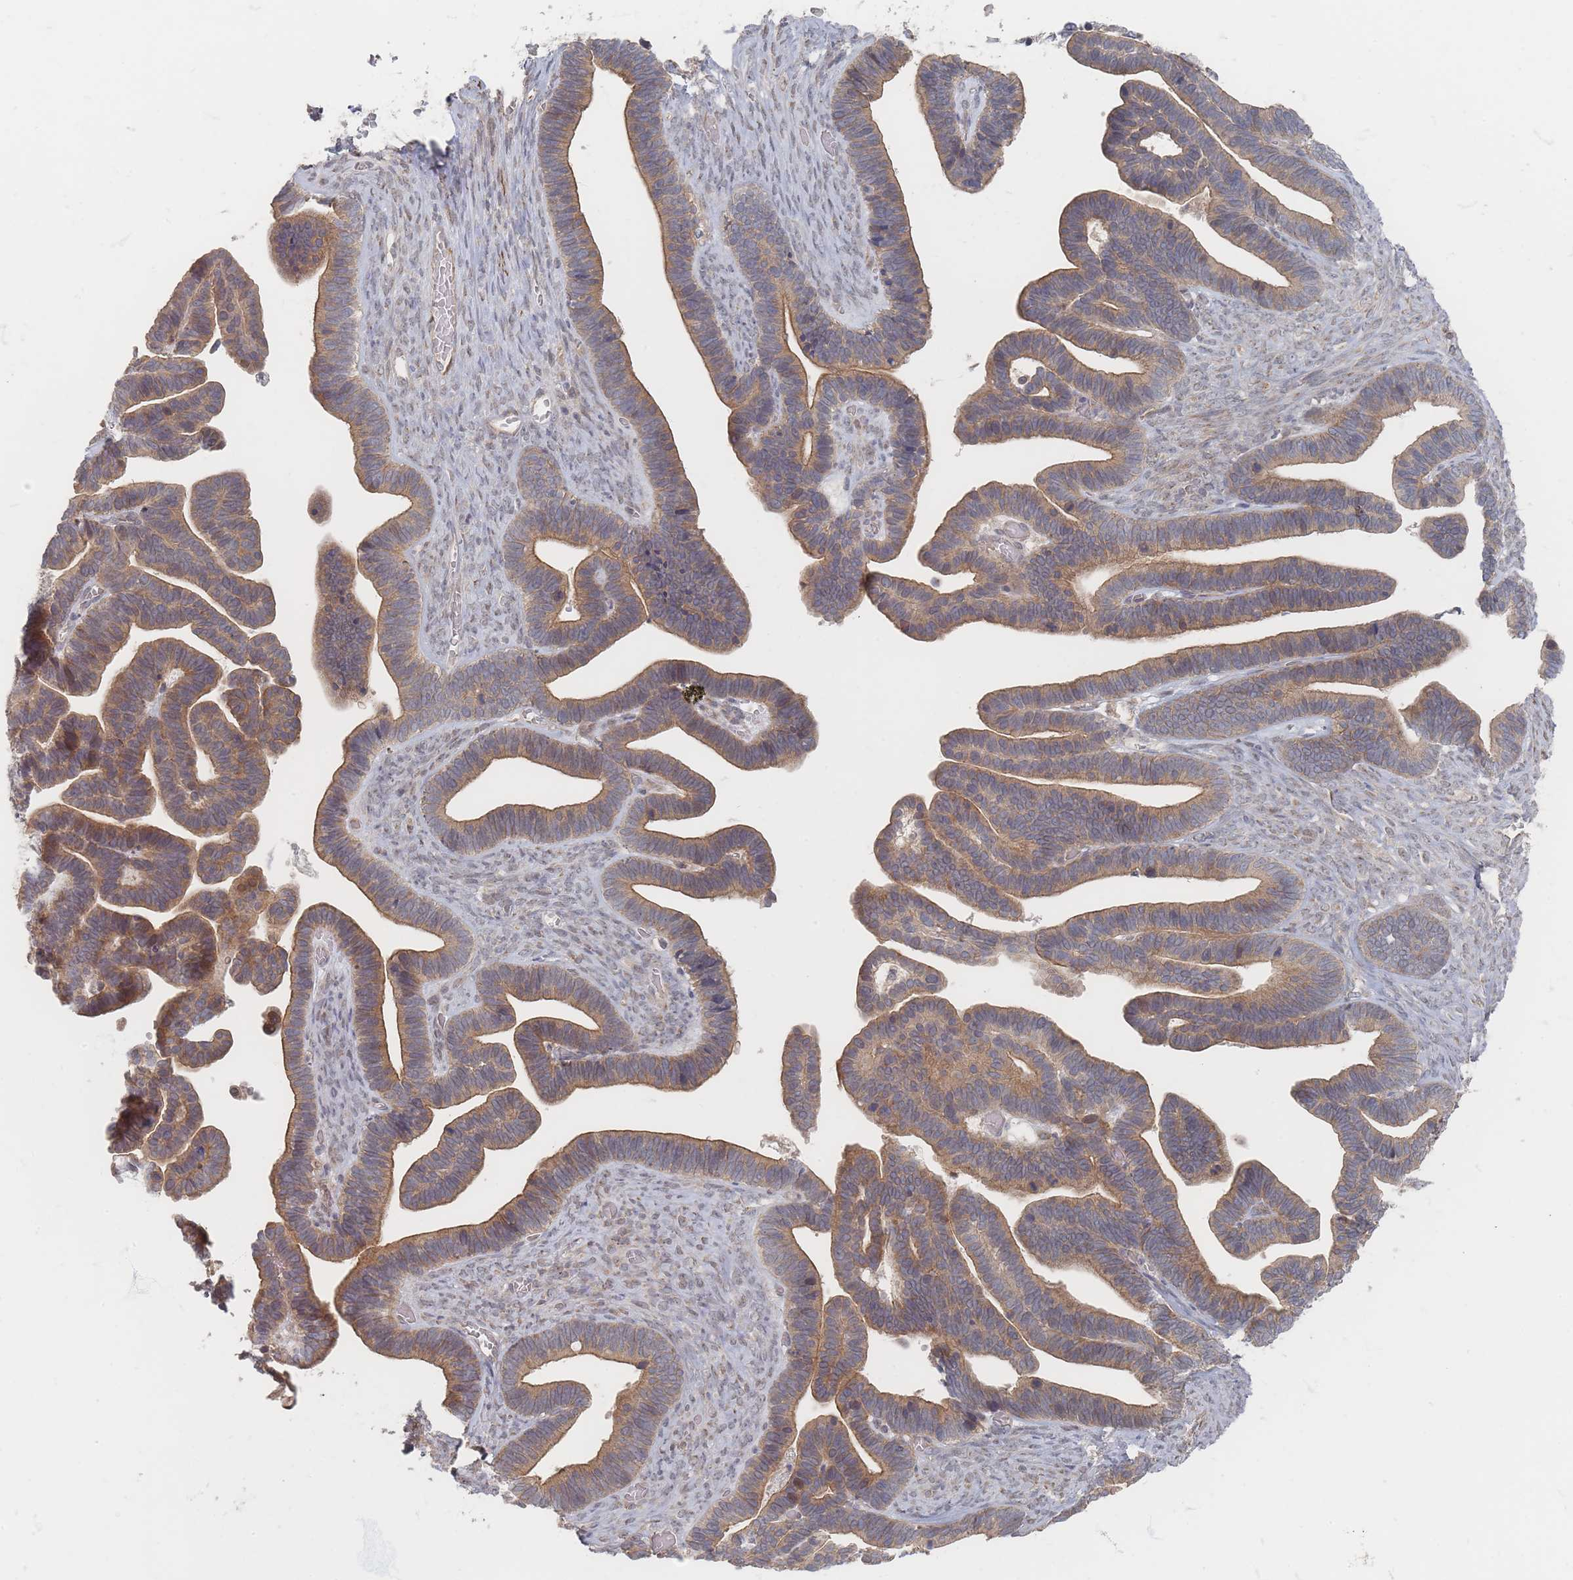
{"staining": {"intensity": "moderate", "quantity": ">75%", "location": "cytoplasmic/membranous"}, "tissue": "ovarian cancer", "cell_type": "Tumor cells", "image_type": "cancer", "snomed": [{"axis": "morphology", "description": "Cystadenocarcinoma, serous, NOS"}, {"axis": "topography", "description": "Ovary"}], "caption": "Ovarian cancer tissue demonstrates moderate cytoplasmic/membranous positivity in about >75% of tumor cells, visualized by immunohistochemistry.", "gene": "GLE1", "patient": {"sex": "female", "age": 56}}